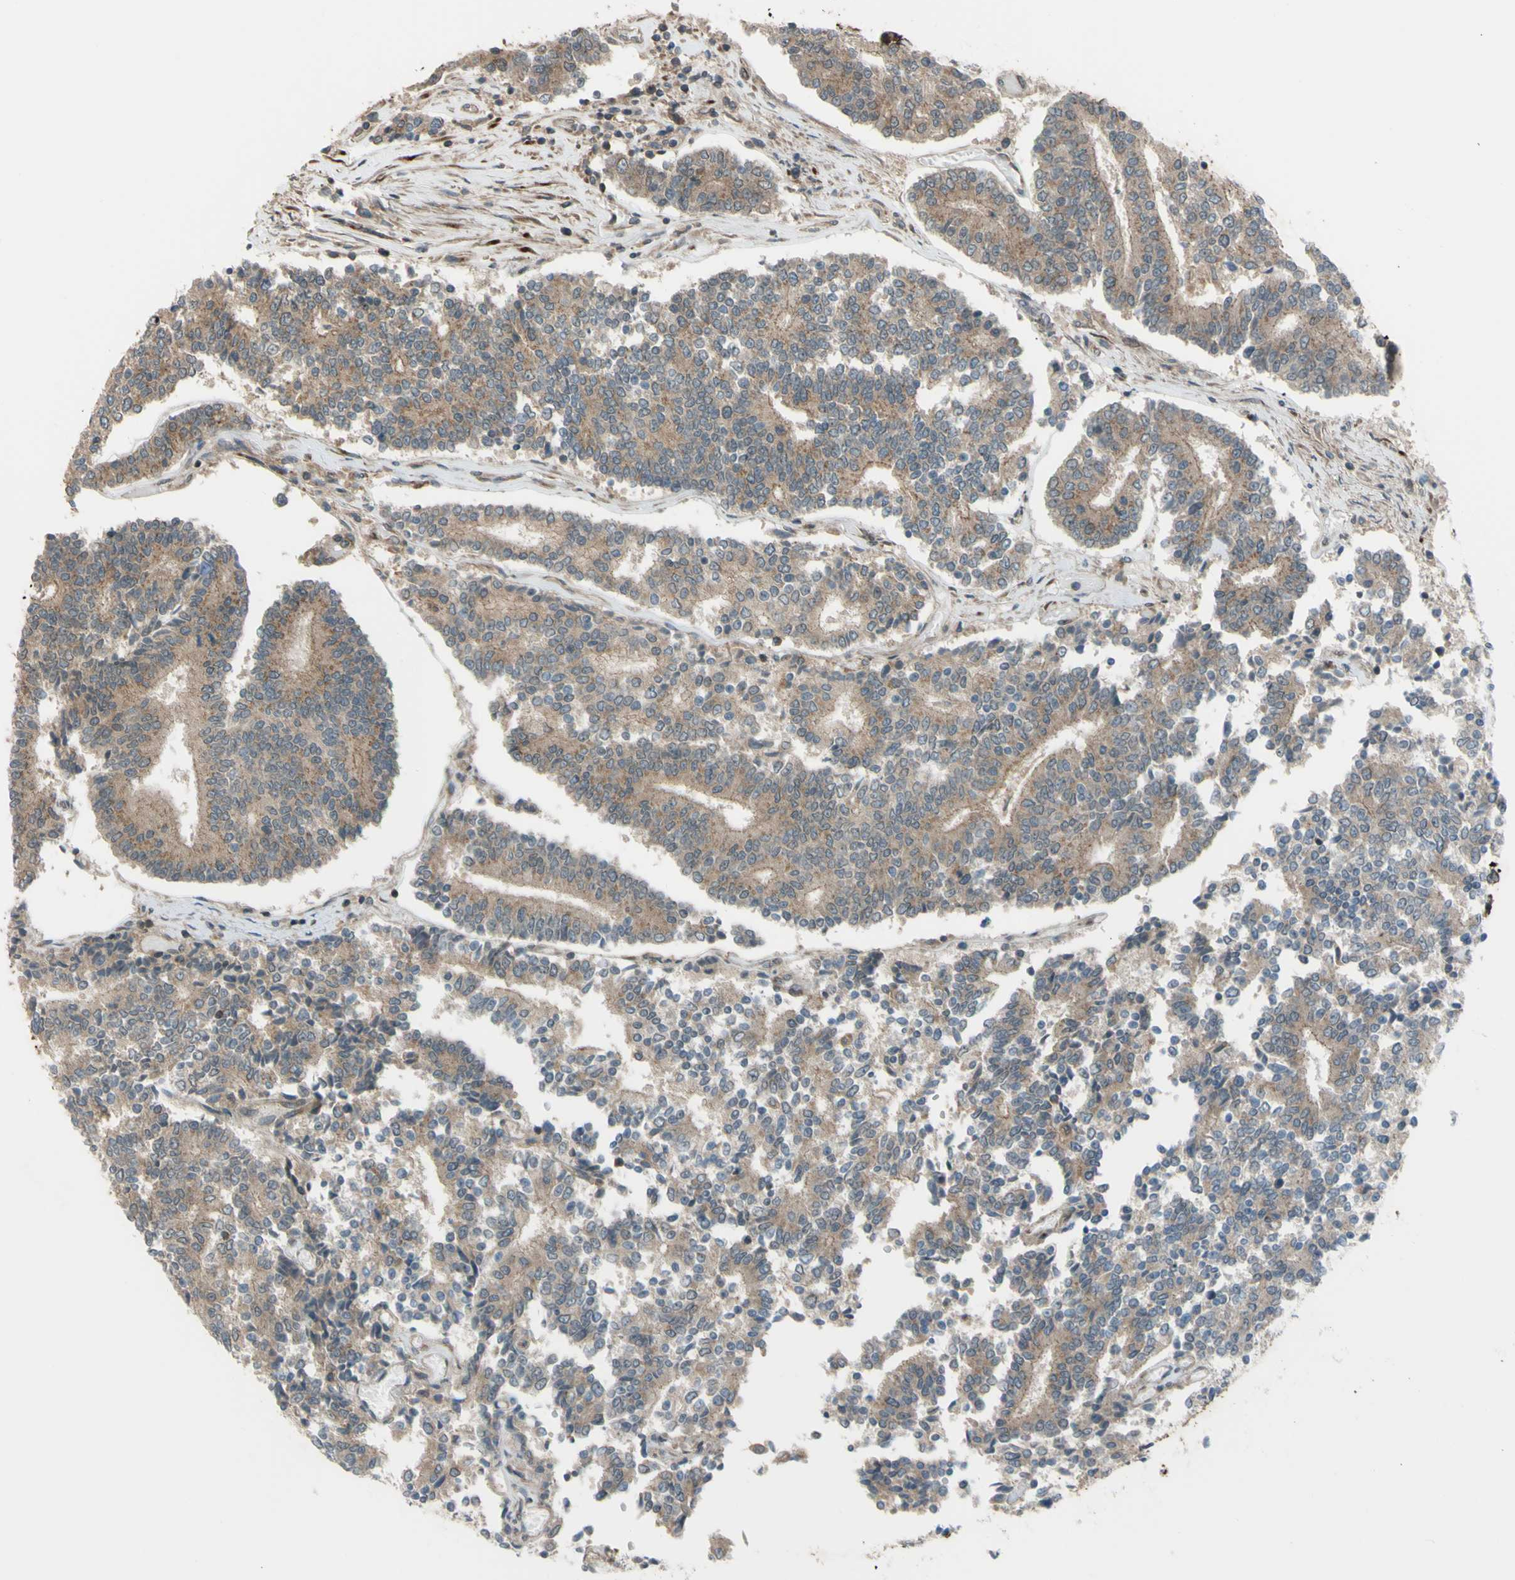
{"staining": {"intensity": "weak", "quantity": "25%-75%", "location": "cytoplasmic/membranous"}, "tissue": "prostate cancer", "cell_type": "Tumor cells", "image_type": "cancer", "snomed": [{"axis": "morphology", "description": "Normal tissue, NOS"}, {"axis": "morphology", "description": "Adenocarcinoma, High grade"}, {"axis": "topography", "description": "Prostate"}, {"axis": "topography", "description": "Seminal veicle"}], "caption": "This image displays immunohistochemistry staining of prostate cancer (adenocarcinoma (high-grade)), with low weak cytoplasmic/membranous positivity in approximately 25%-75% of tumor cells.", "gene": "FLII", "patient": {"sex": "male", "age": 55}}